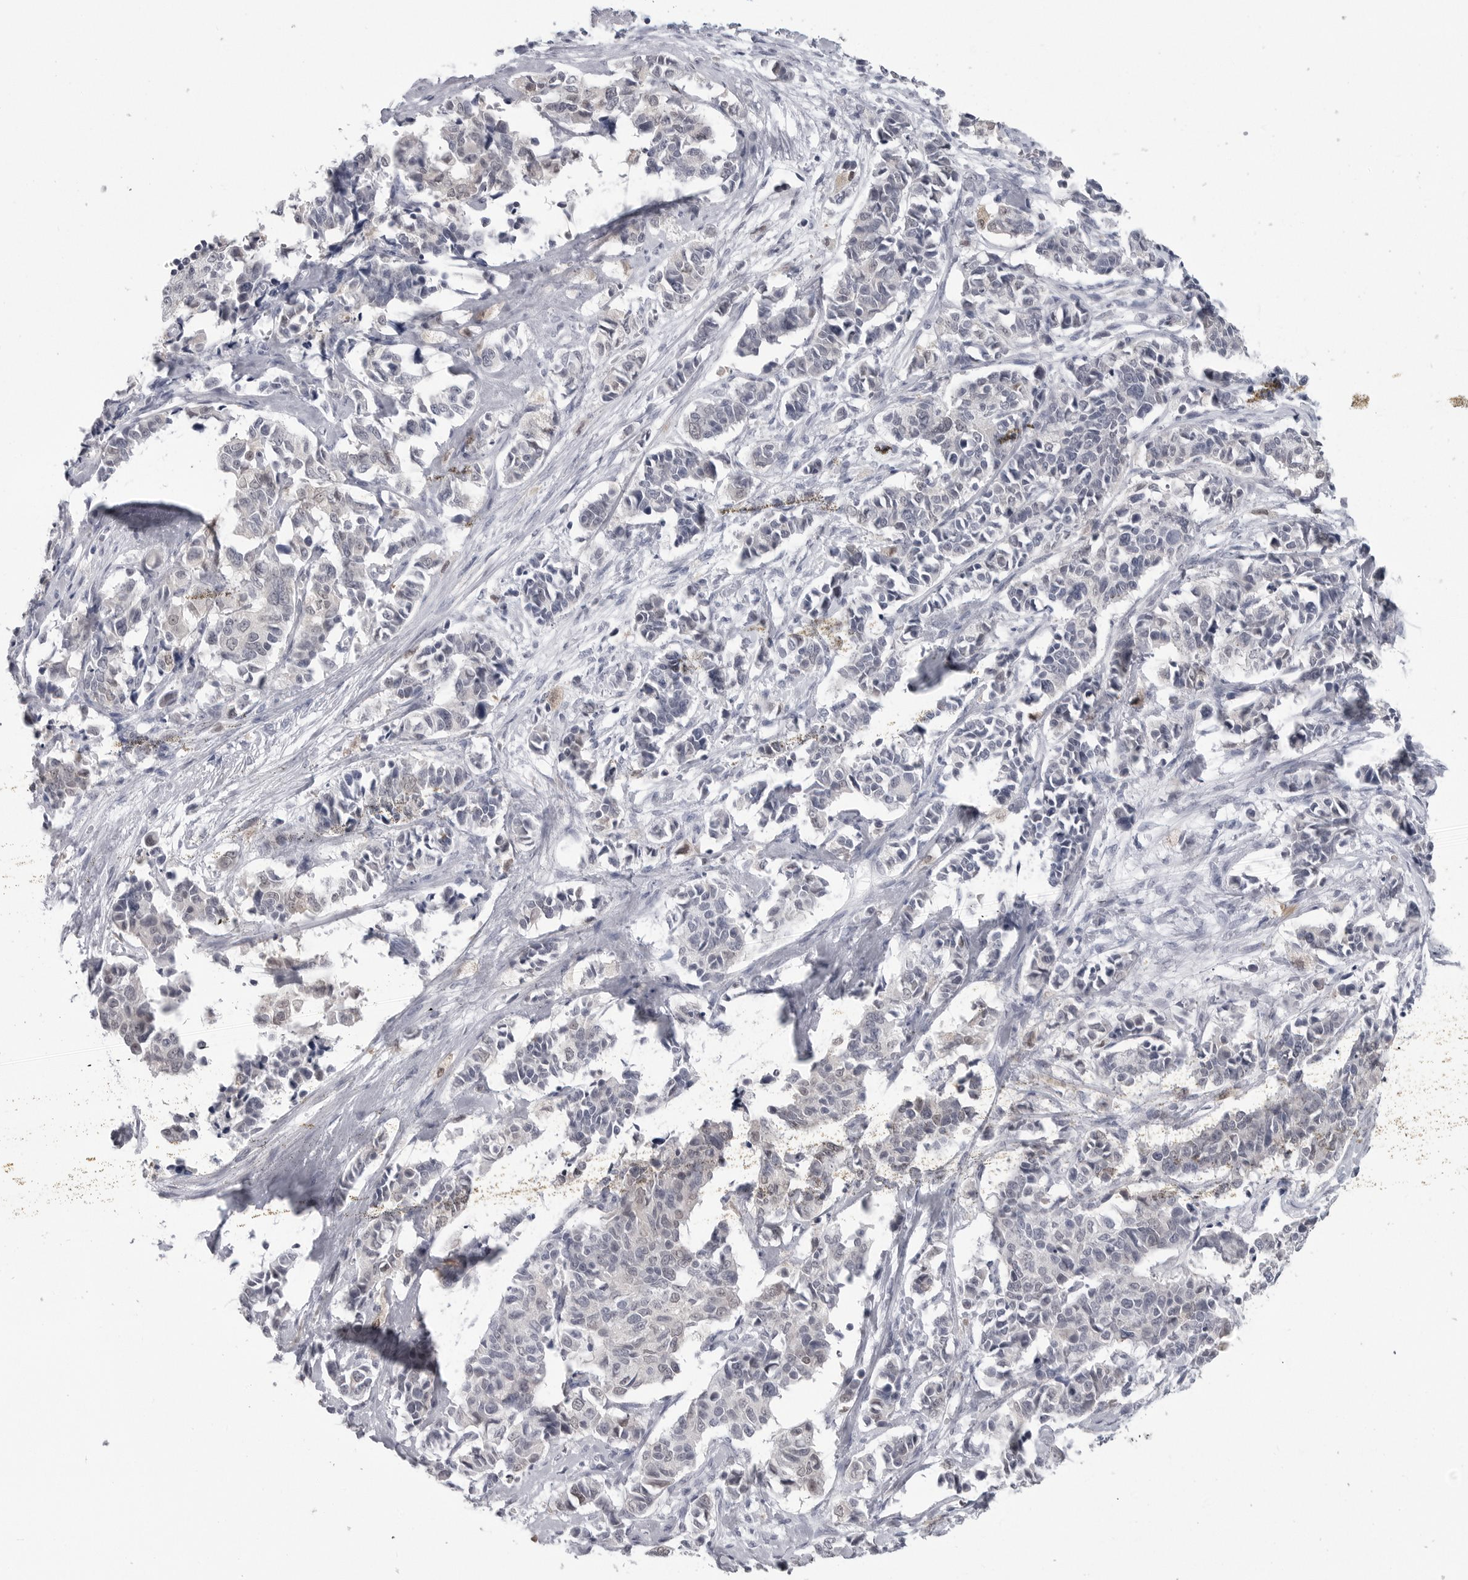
{"staining": {"intensity": "negative", "quantity": "none", "location": "none"}, "tissue": "cervical cancer", "cell_type": "Tumor cells", "image_type": "cancer", "snomed": [{"axis": "morphology", "description": "Normal tissue, NOS"}, {"axis": "morphology", "description": "Squamous cell carcinoma, NOS"}, {"axis": "topography", "description": "Cervix"}], "caption": "Cervical squamous cell carcinoma was stained to show a protein in brown. There is no significant positivity in tumor cells. (Brightfield microscopy of DAB (3,3'-diaminobenzidine) immunohistochemistry at high magnification).", "gene": "PNPO", "patient": {"sex": "female", "age": 35}}